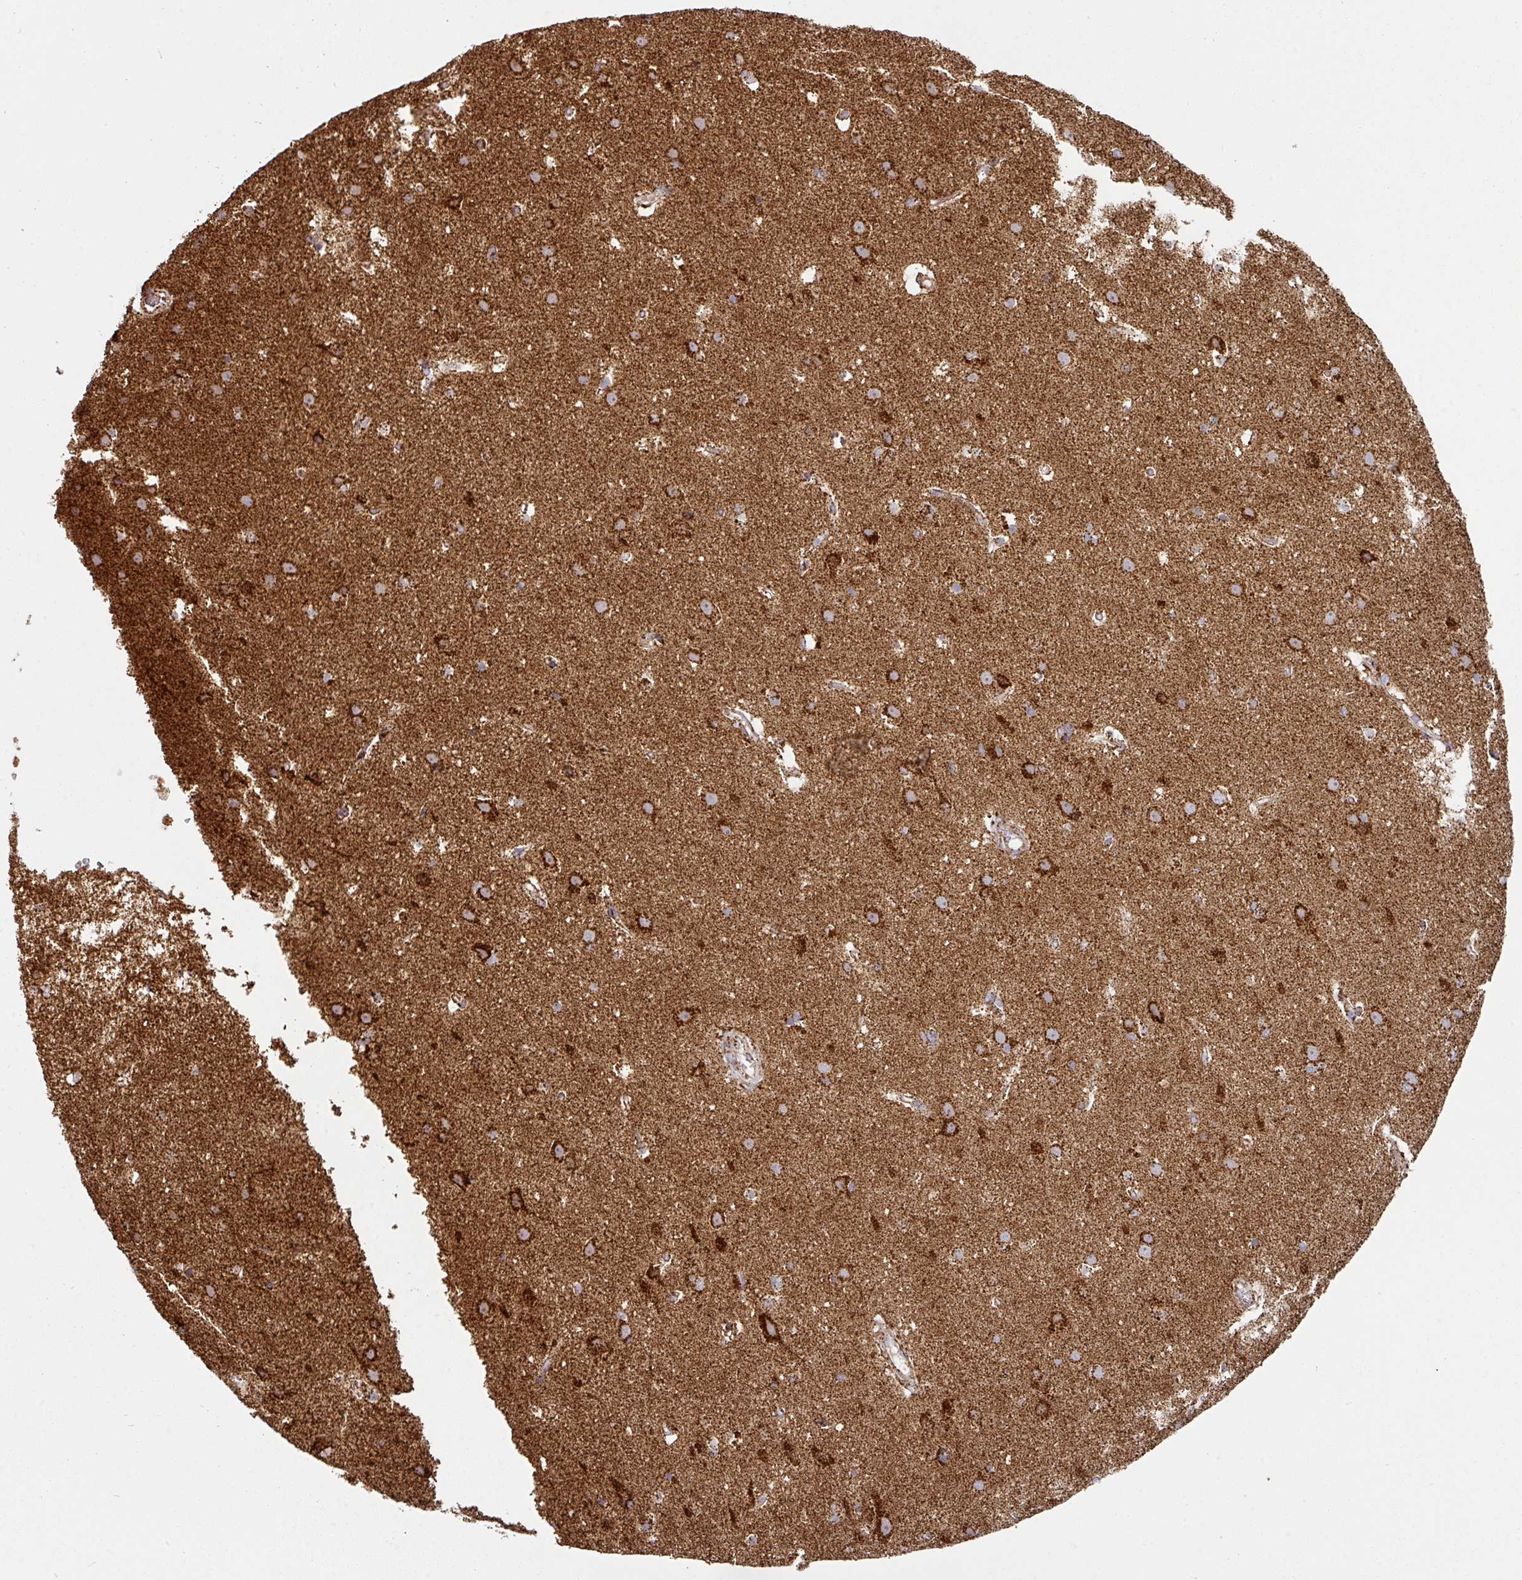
{"staining": {"intensity": "moderate", "quantity": ">75%", "location": "cytoplasmic/membranous"}, "tissue": "cerebral cortex", "cell_type": "Endothelial cells", "image_type": "normal", "snomed": [{"axis": "morphology", "description": "Normal tissue, NOS"}, {"axis": "topography", "description": "Cerebral cortex"}], "caption": "Human cerebral cortex stained with a brown dye demonstrates moderate cytoplasmic/membranous positive positivity in approximately >75% of endothelial cells.", "gene": "TRAP1", "patient": {"sex": "male", "age": 37}}